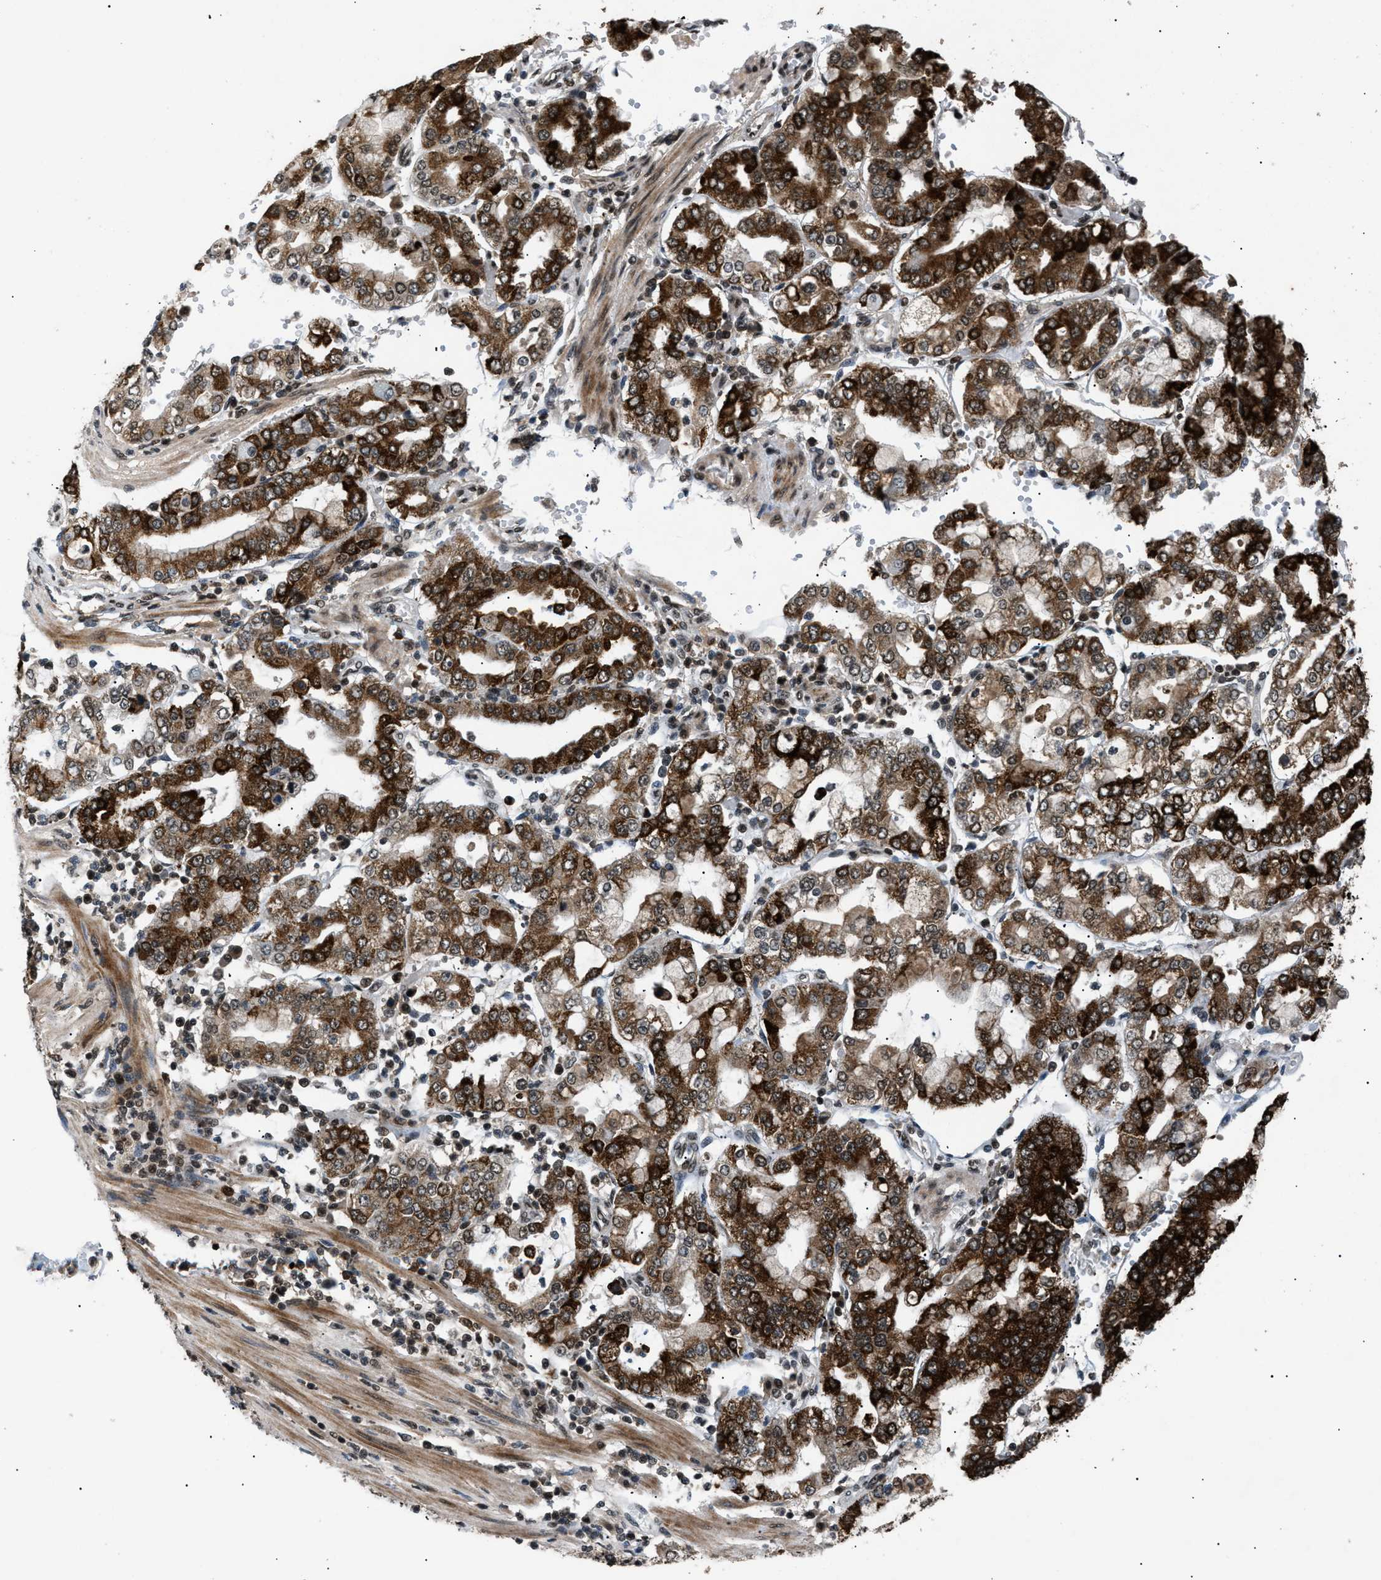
{"staining": {"intensity": "strong", "quantity": ">75%", "location": "cytoplasmic/membranous"}, "tissue": "stomach cancer", "cell_type": "Tumor cells", "image_type": "cancer", "snomed": [{"axis": "morphology", "description": "Adenocarcinoma, NOS"}, {"axis": "topography", "description": "Stomach"}], "caption": "This is a photomicrograph of IHC staining of stomach cancer, which shows strong expression in the cytoplasmic/membranous of tumor cells.", "gene": "RBM5", "patient": {"sex": "male", "age": 76}}